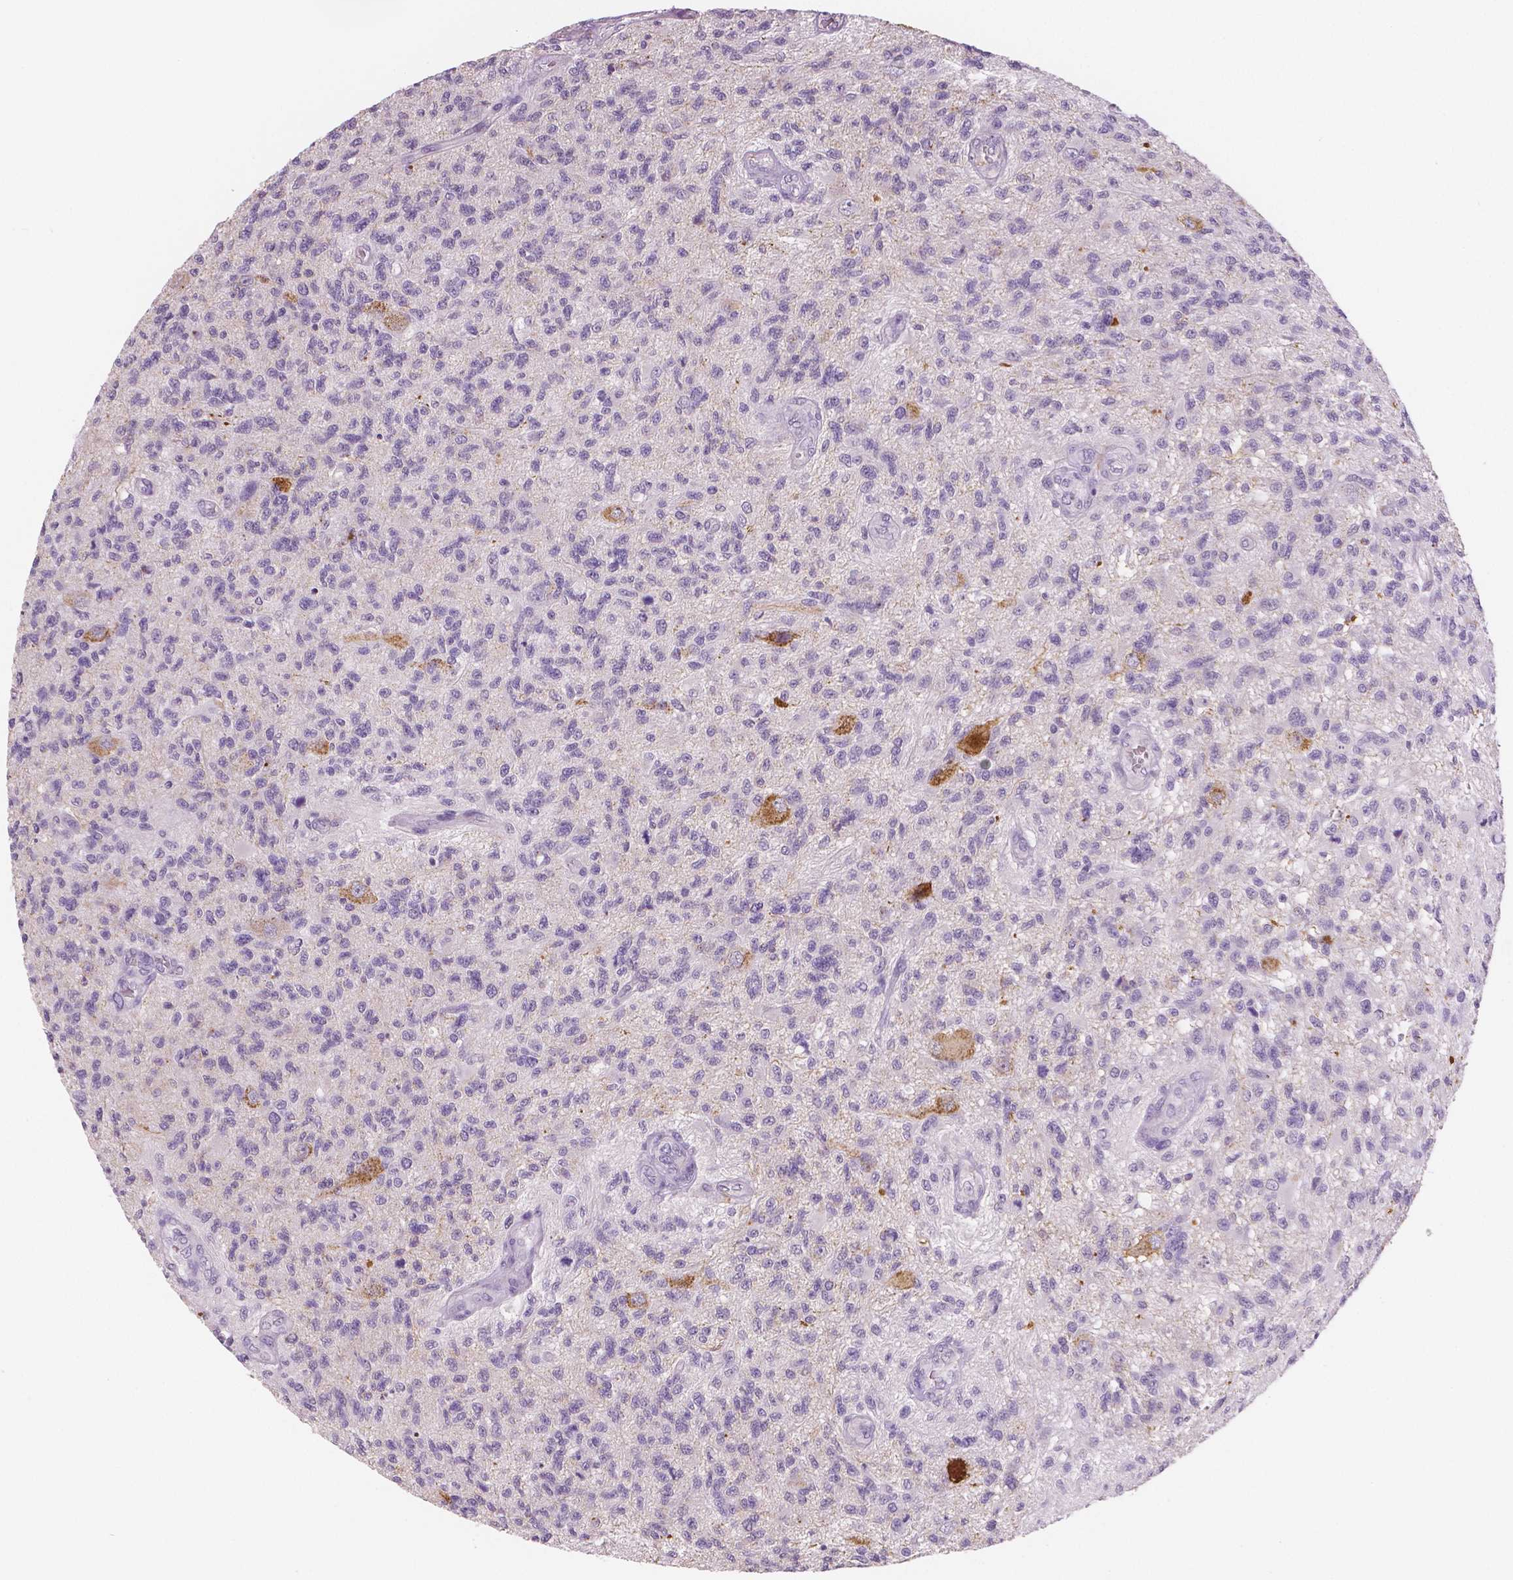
{"staining": {"intensity": "negative", "quantity": "none", "location": "none"}, "tissue": "glioma", "cell_type": "Tumor cells", "image_type": "cancer", "snomed": [{"axis": "morphology", "description": "Glioma, malignant, High grade"}, {"axis": "topography", "description": "Brain"}], "caption": "The histopathology image shows no staining of tumor cells in malignant glioma (high-grade).", "gene": "TSPAN7", "patient": {"sex": "male", "age": 56}}